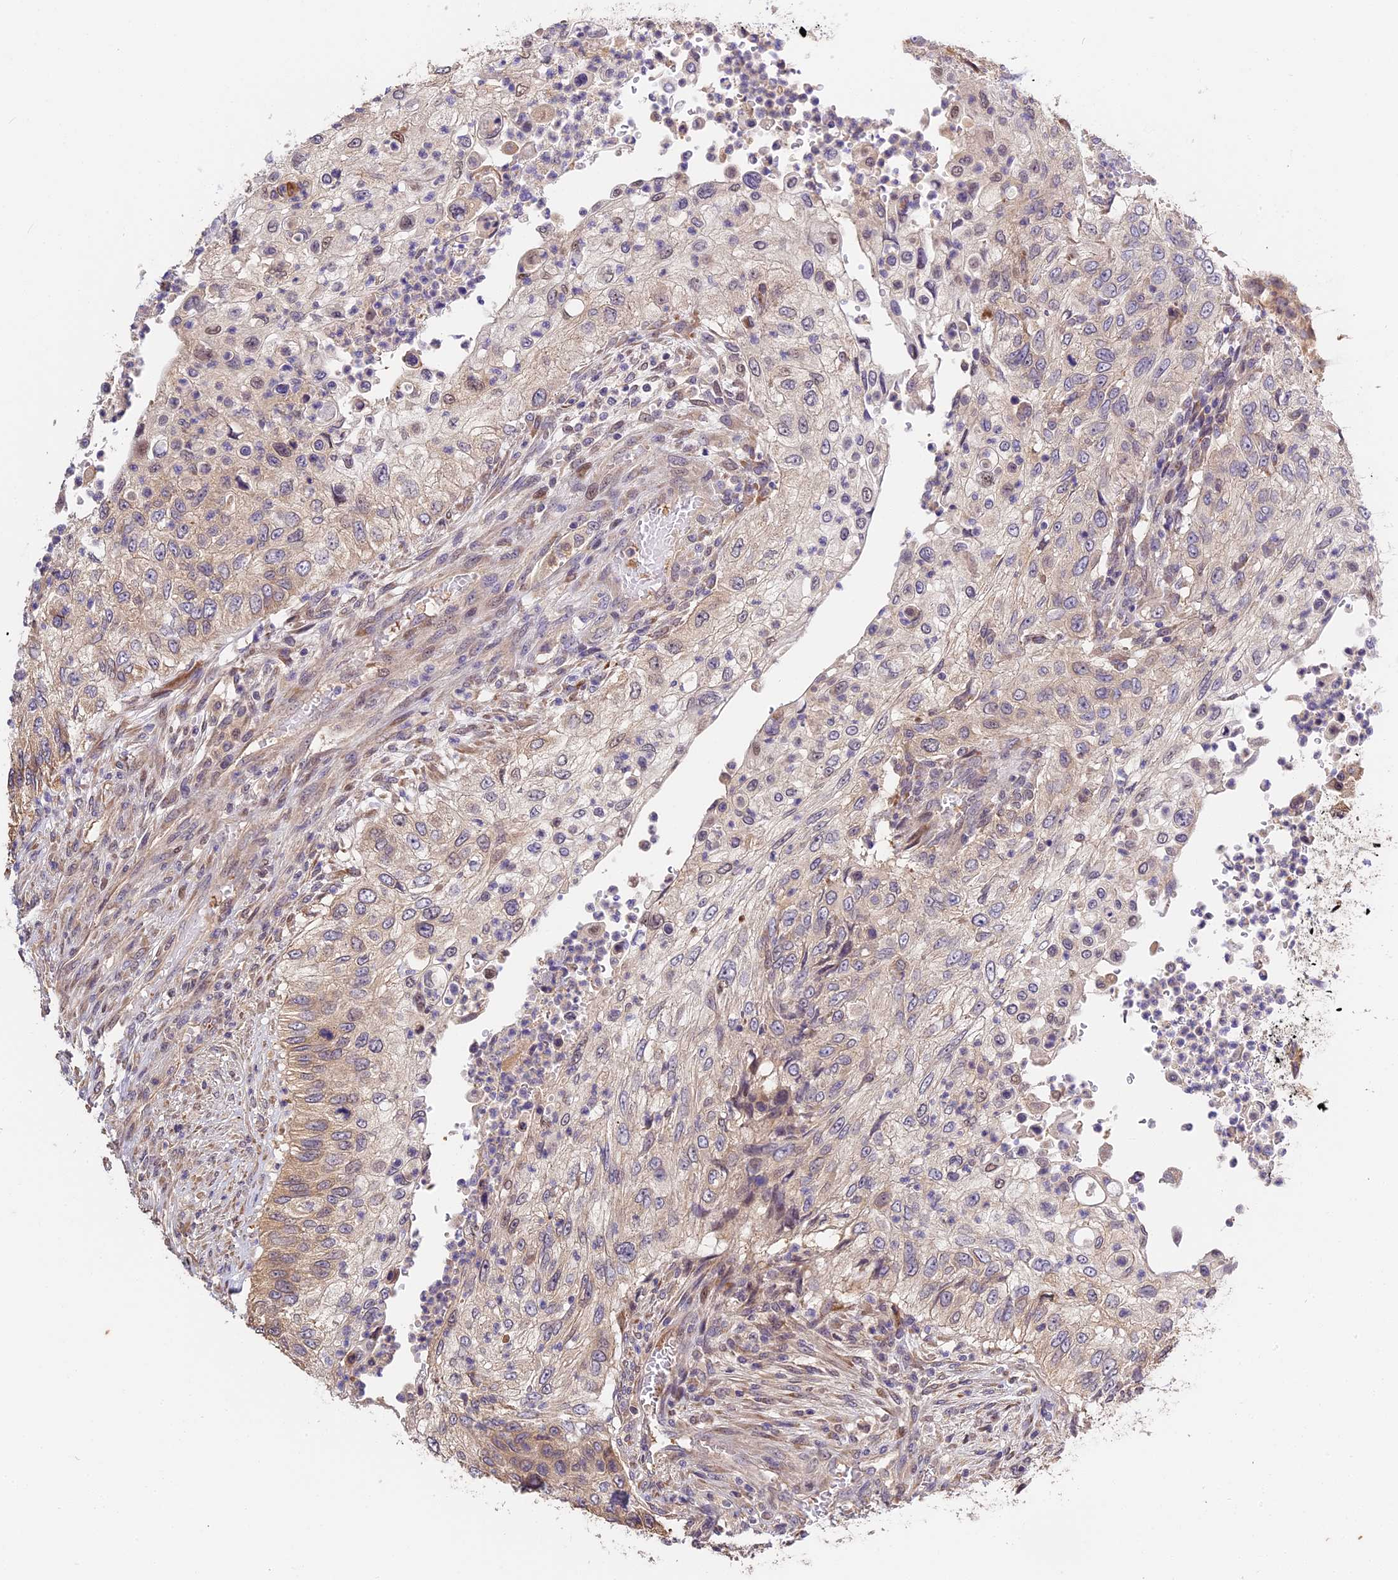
{"staining": {"intensity": "weak", "quantity": "25%-75%", "location": "cytoplasmic/membranous"}, "tissue": "urothelial cancer", "cell_type": "Tumor cells", "image_type": "cancer", "snomed": [{"axis": "morphology", "description": "Urothelial carcinoma, High grade"}, {"axis": "topography", "description": "Urinary bladder"}], "caption": "The immunohistochemical stain highlights weak cytoplasmic/membranous expression in tumor cells of urothelial carcinoma (high-grade) tissue.", "gene": "BSCL2", "patient": {"sex": "female", "age": 60}}